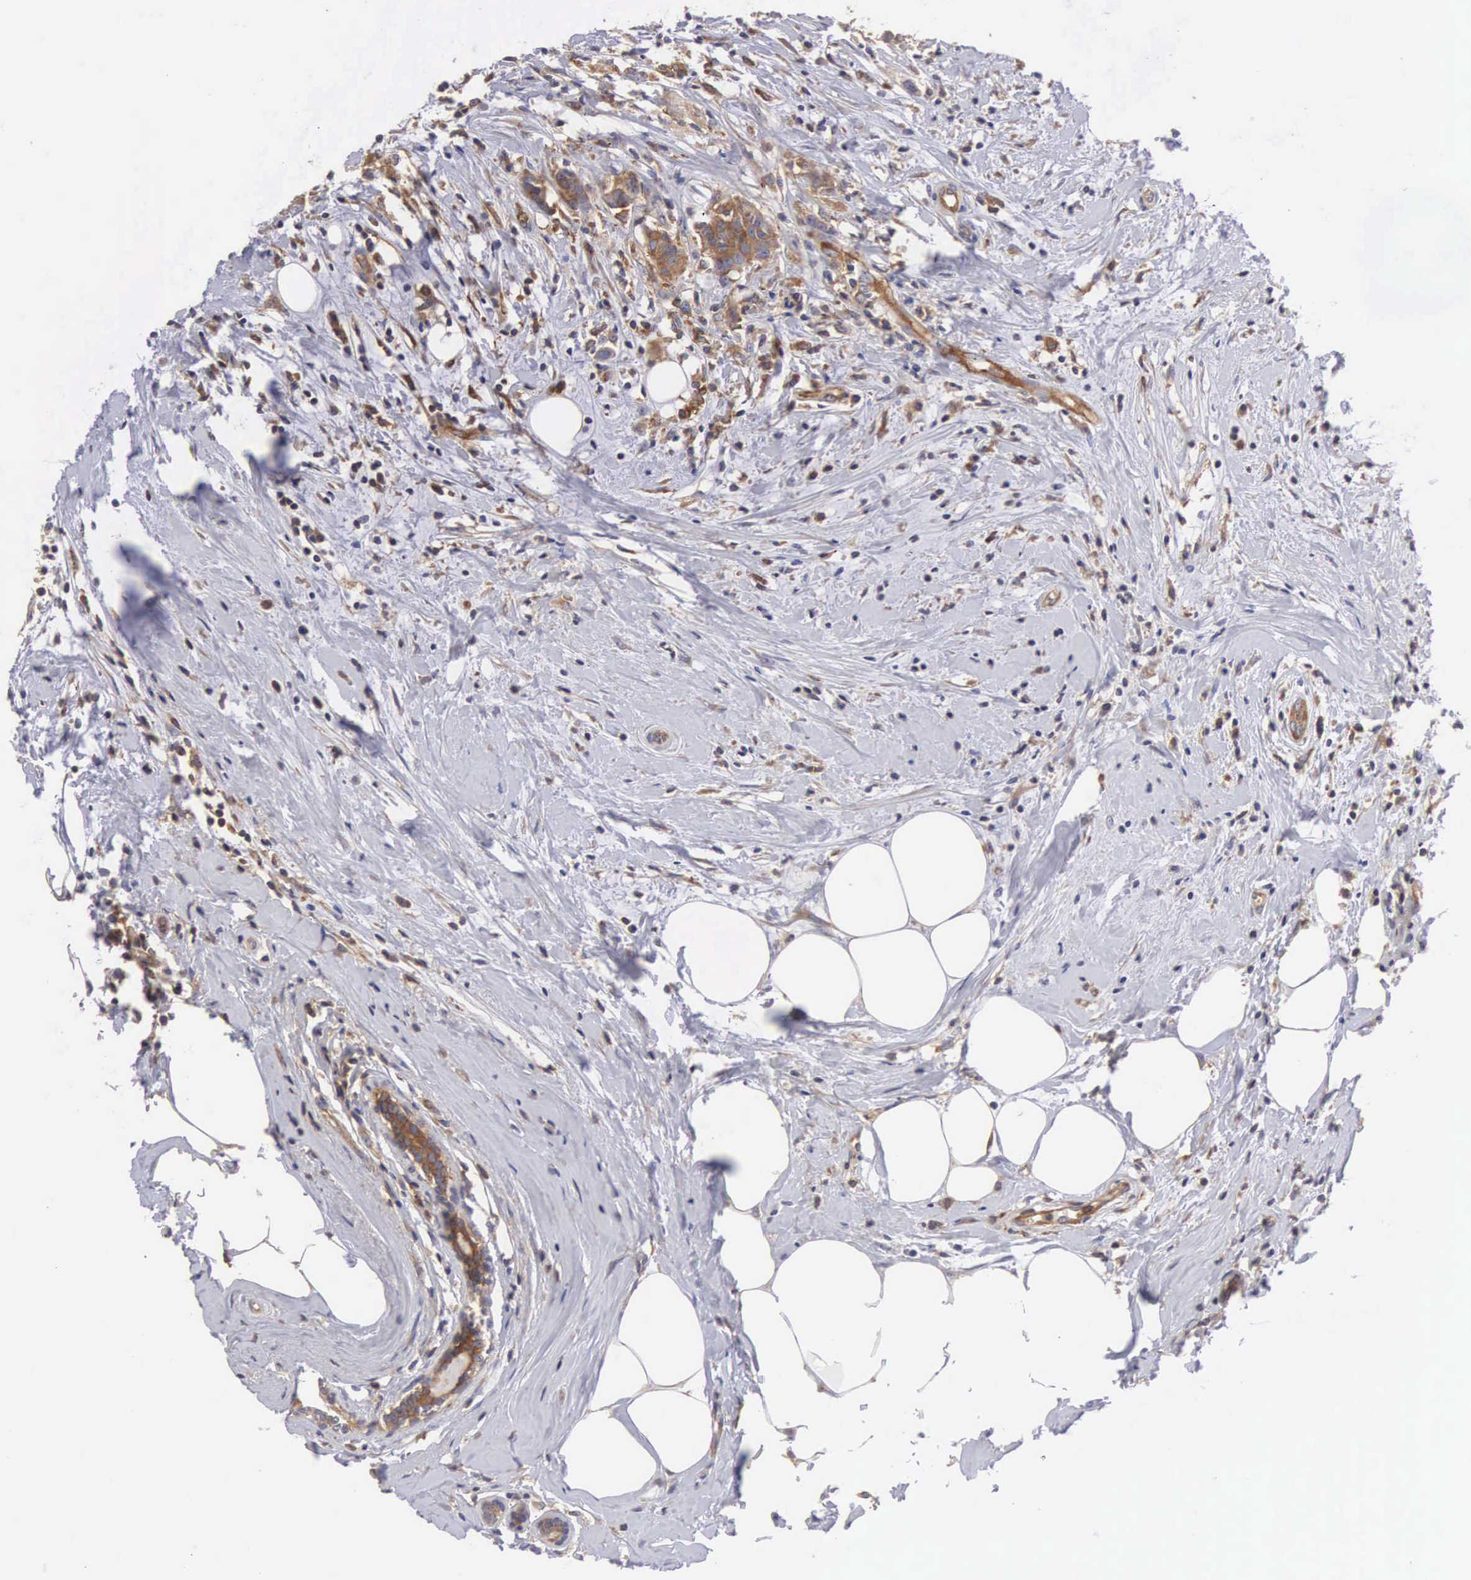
{"staining": {"intensity": "moderate", "quantity": ">75%", "location": "cytoplasmic/membranous"}, "tissue": "breast cancer", "cell_type": "Tumor cells", "image_type": "cancer", "snomed": [{"axis": "morphology", "description": "Duct carcinoma"}, {"axis": "topography", "description": "Breast"}], "caption": "Breast cancer stained with a protein marker demonstrates moderate staining in tumor cells.", "gene": "GRIPAP1", "patient": {"sex": "female", "age": 55}}